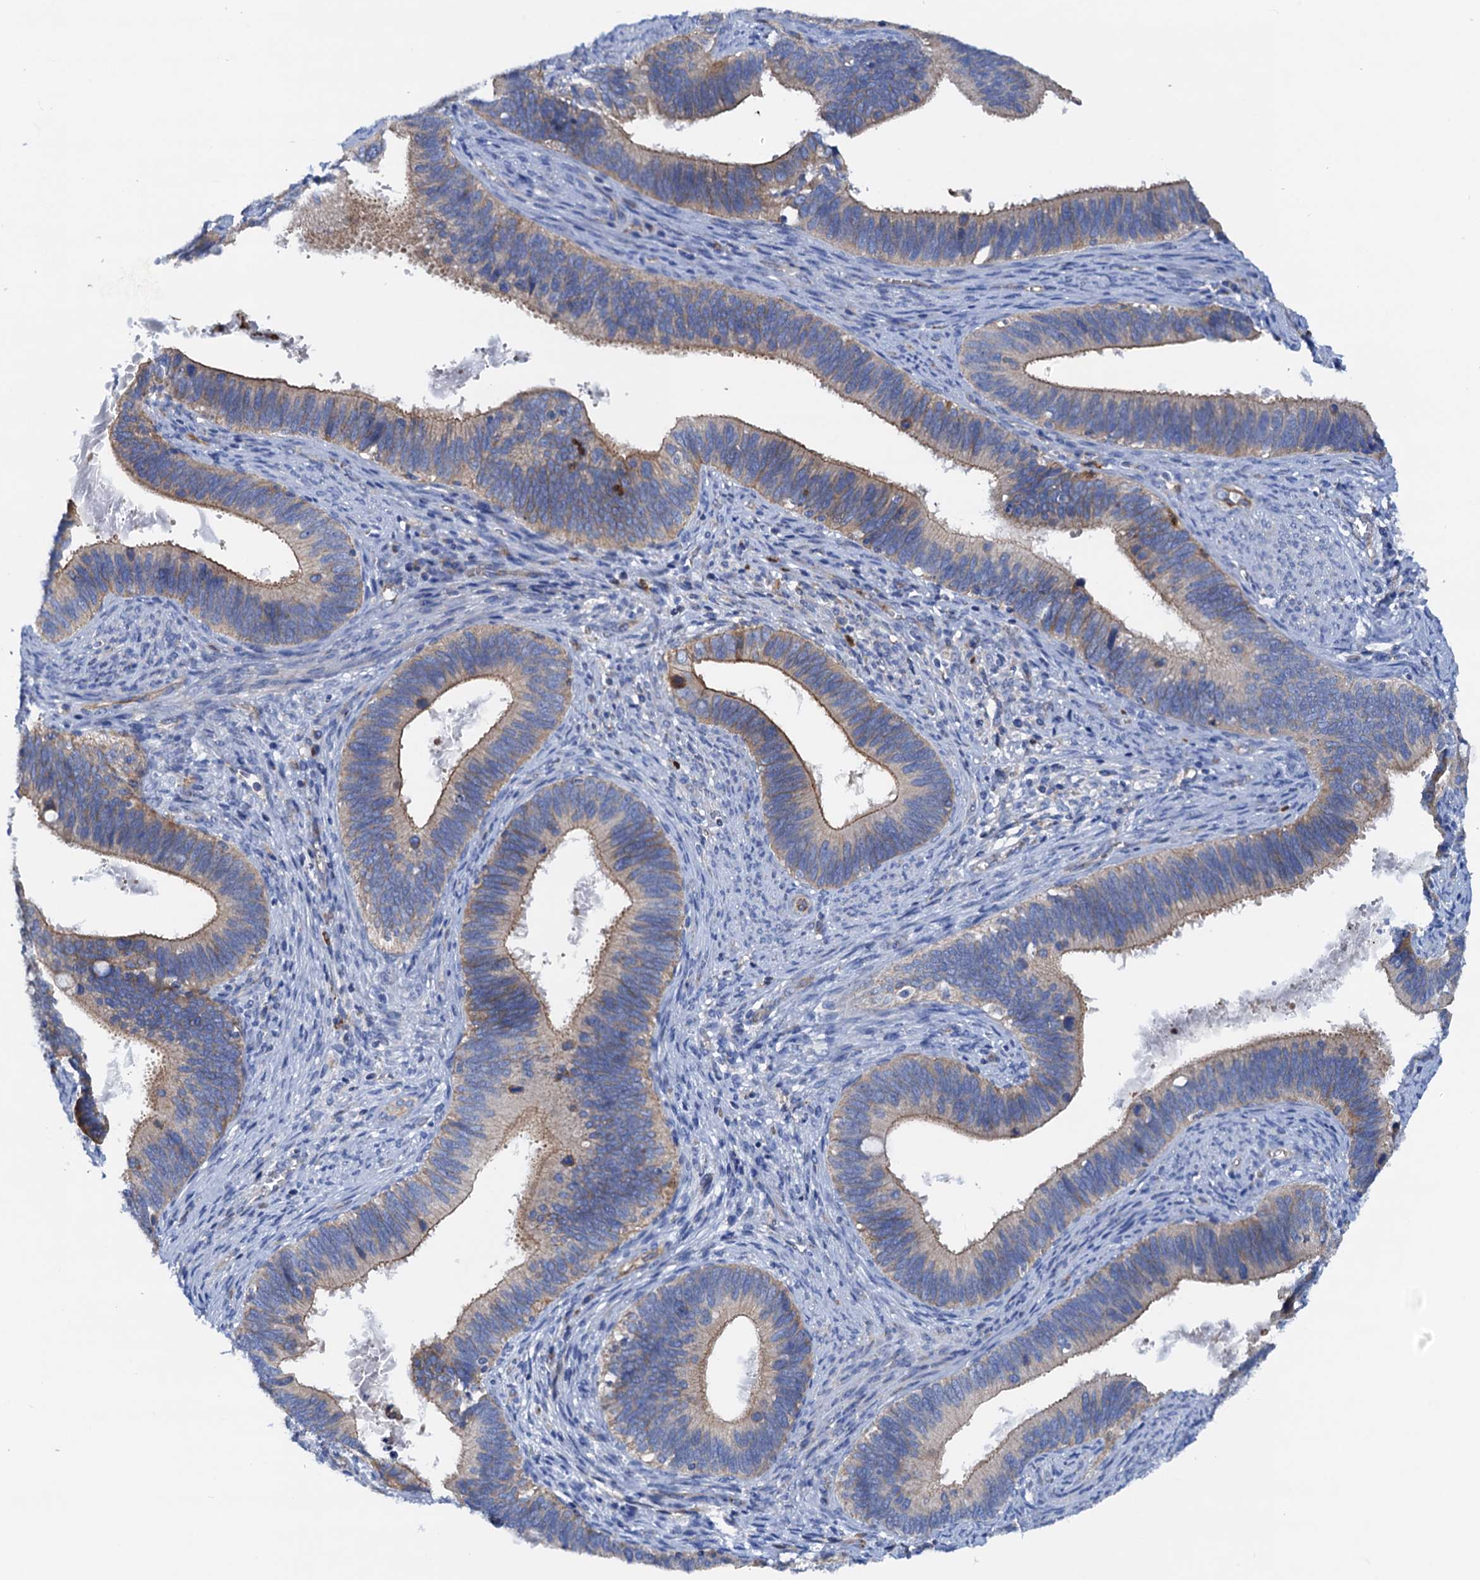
{"staining": {"intensity": "moderate", "quantity": "25%-75%", "location": "cytoplasmic/membranous"}, "tissue": "cervical cancer", "cell_type": "Tumor cells", "image_type": "cancer", "snomed": [{"axis": "morphology", "description": "Adenocarcinoma, NOS"}, {"axis": "topography", "description": "Cervix"}], "caption": "This histopathology image demonstrates cervical adenocarcinoma stained with IHC to label a protein in brown. The cytoplasmic/membranous of tumor cells show moderate positivity for the protein. Nuclei are counter-stained blue.", "gene": "RASSF9", "patient": {"sex": "female", "age": 42}}